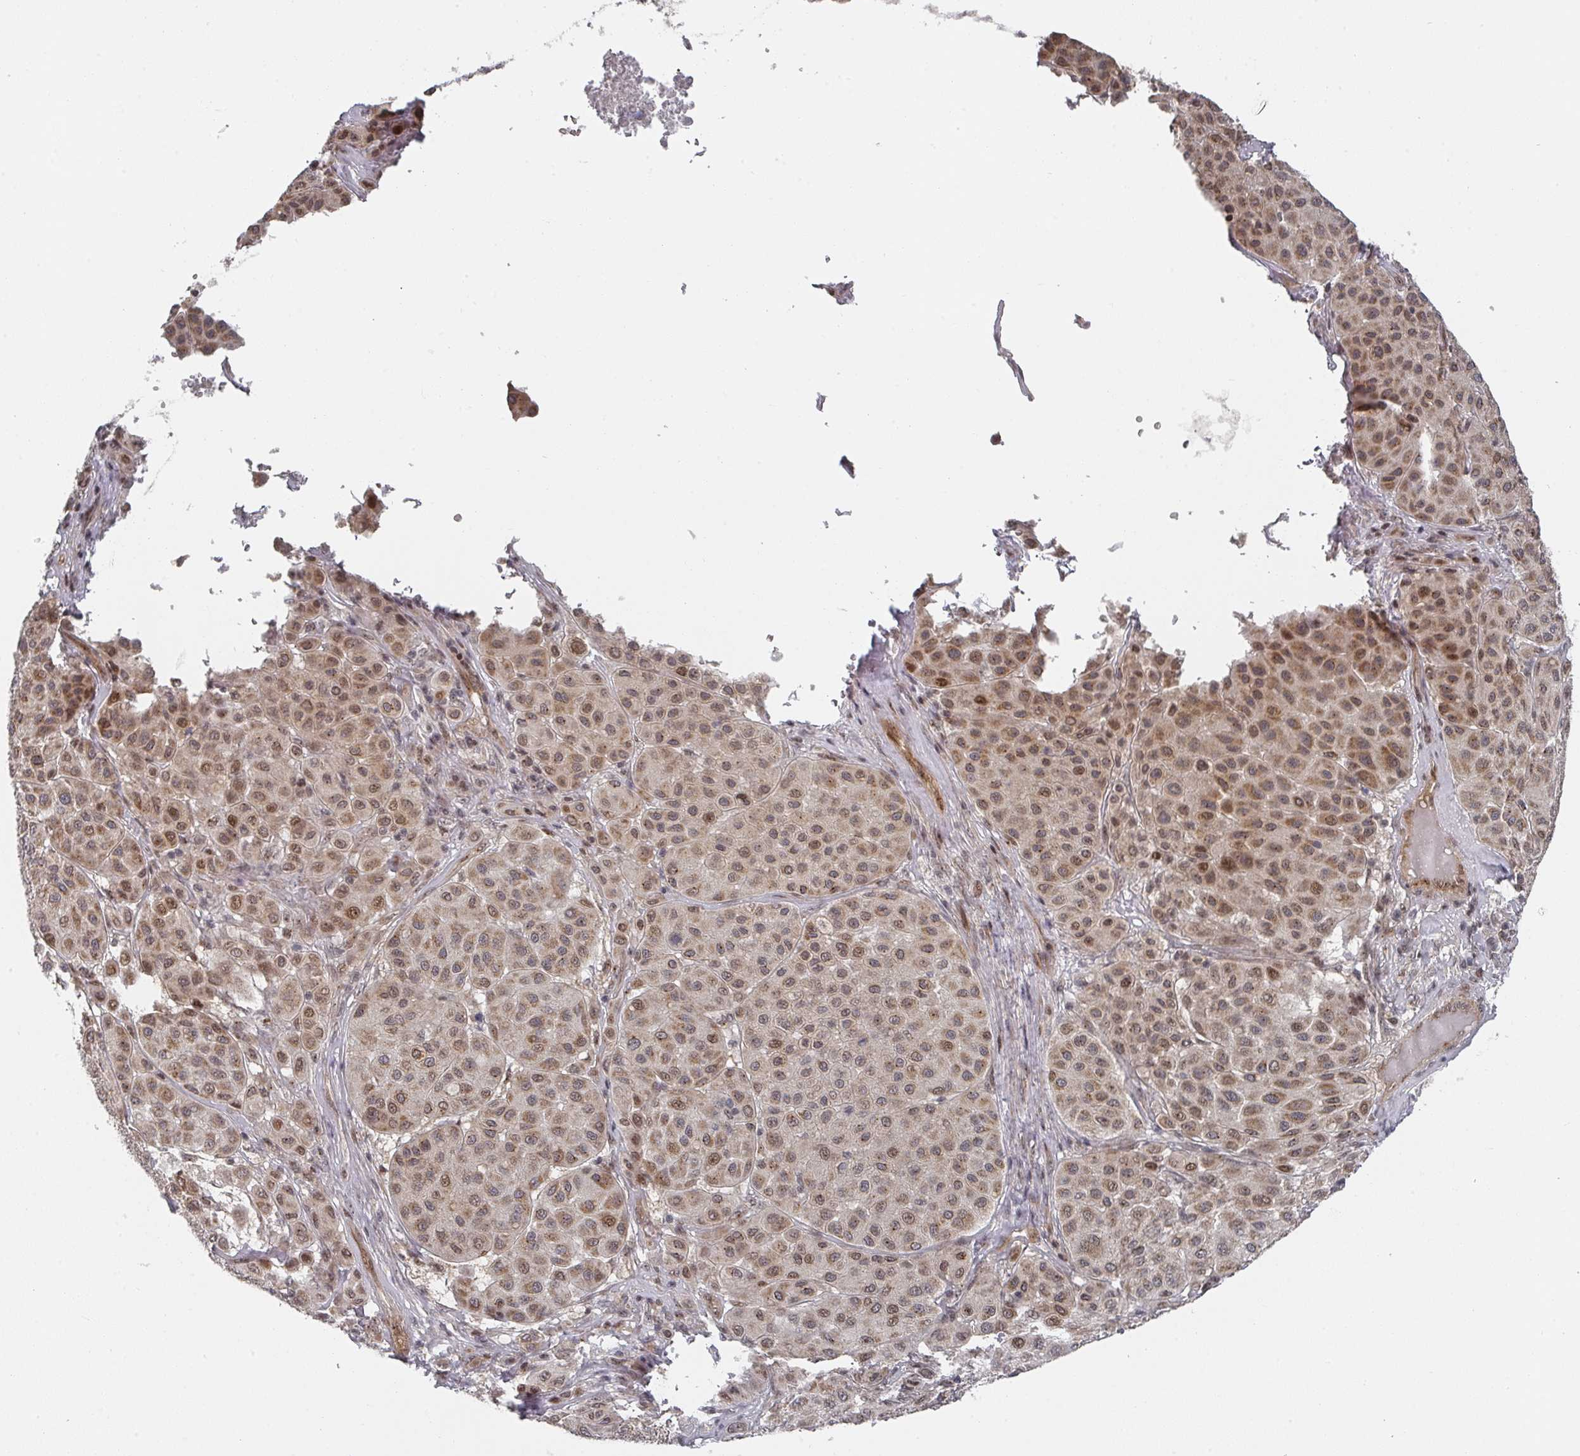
{"staining": {"intensity": "moderate", "quantity": ">75%", "location": "cytoplasmic/membranous,nuclear"}, "tissue": "melanoma", "cell_type": "Tumor cells", "image_type": "cancer", "snomed": [{"axis": "morphology", "description": "Malignant melanoma, Metastatic site"}, {"axis": "topography", "description": "Smooth muscle"}], "caption": "This image demonstrates melanoma stained with immunohistochemistry (IHC) to label a protein in brown. The cytoplasmic/membranous and nuclear of tumor cells show moderate positivity for the protein. Nuclei are counter-stained blue.", "gene": "KIF1C", "patient": {"sex": "male", "age": 41}}